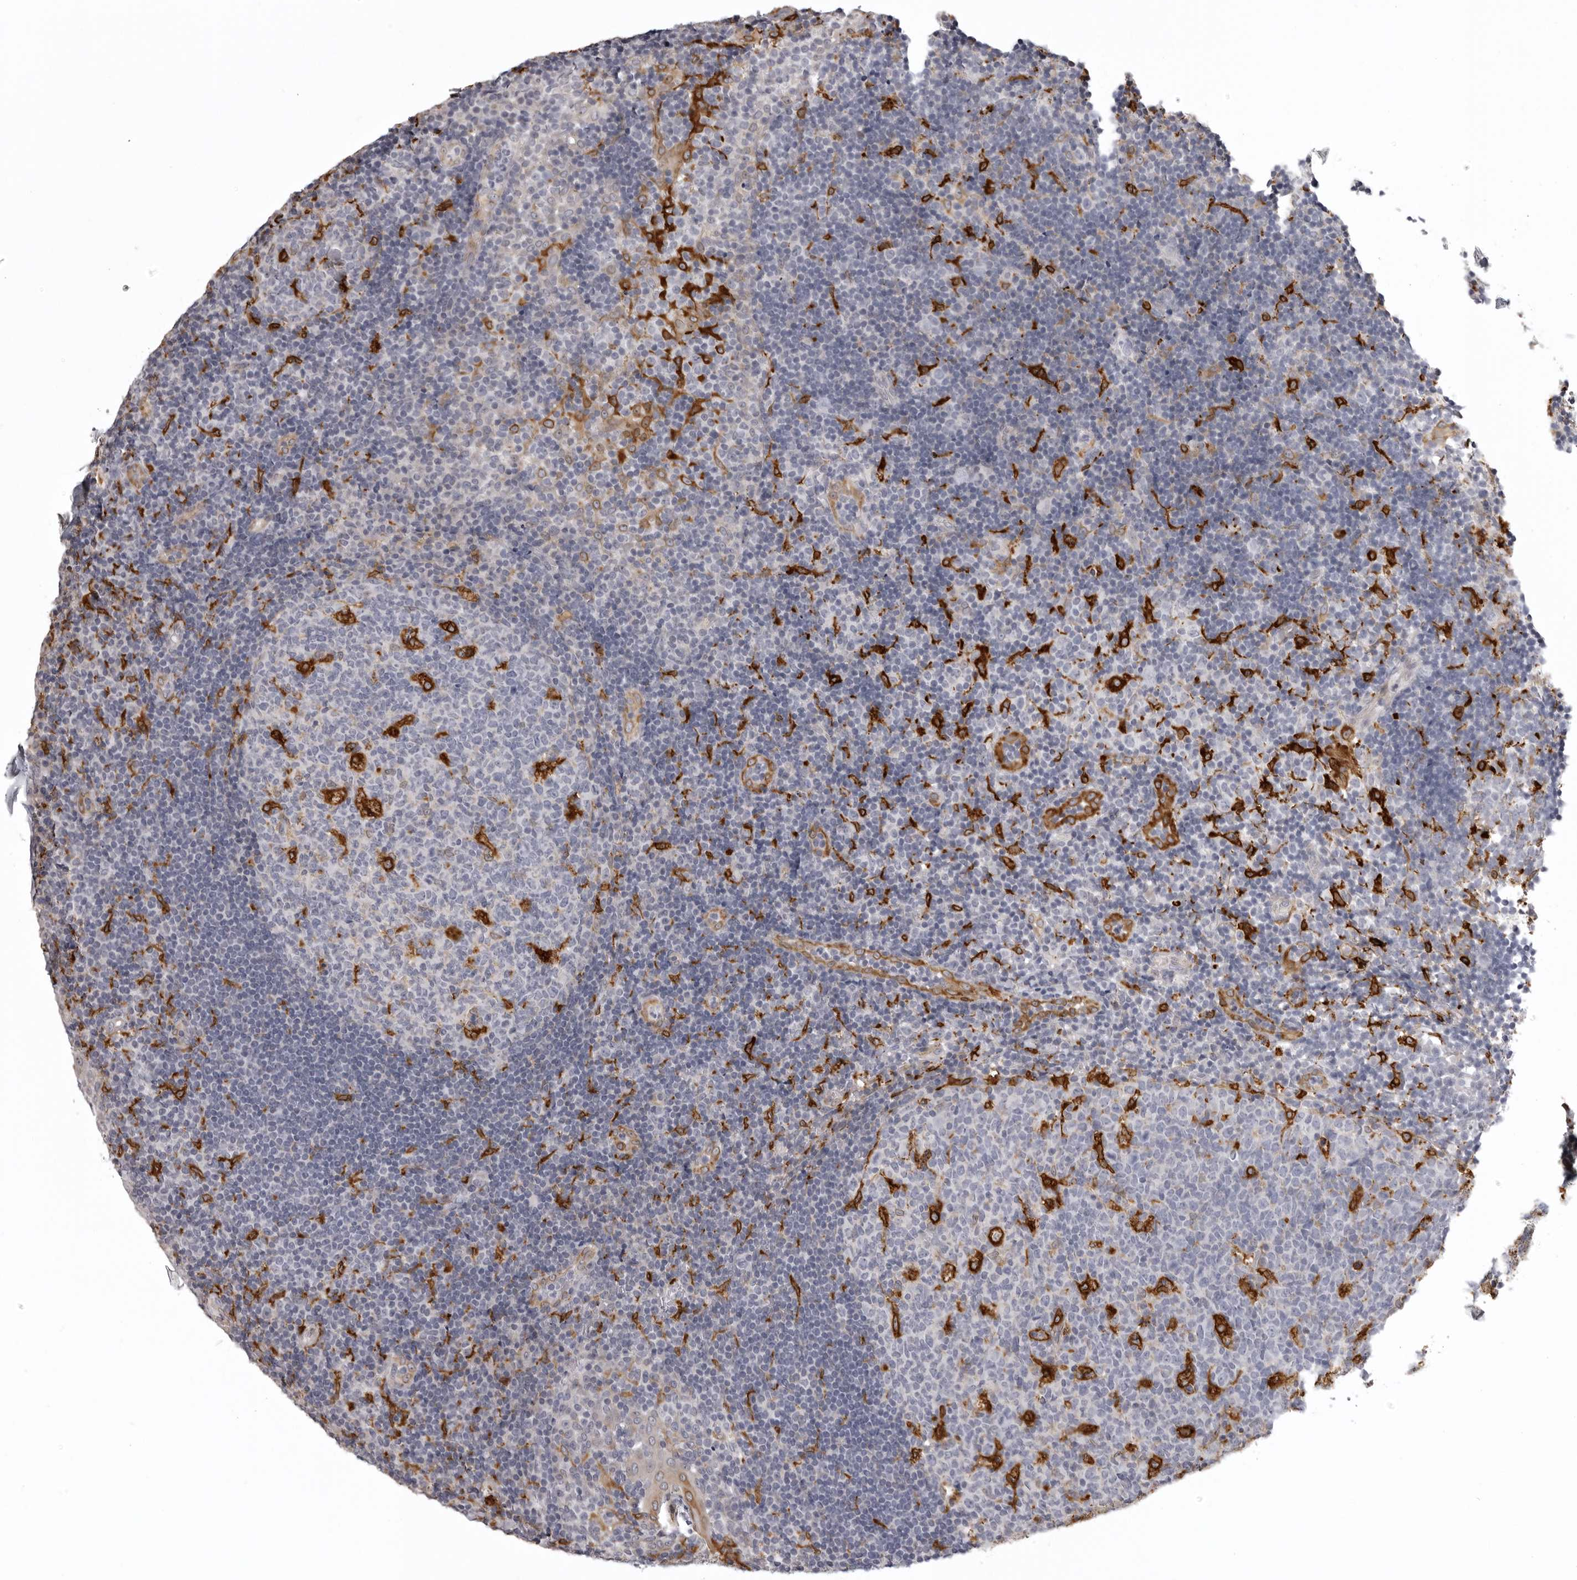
{"staining": {"intensity": "strong", "quantity": "<25%", "location": "cytoplasmic/membranous"}, "tissue": "tonsil", "cell_type": "Germinal center cells", "image_type": "normal", "snomed": [{"axis": "morphology", "description": "Normal tissue, NOS"}, {"axis": "topography", "description": "Tonsil"}], "caption": "IHC of normal tonsil shows medium levels of strong cytoplasmic/membranous positivity in about <25% of germinal center cells. (DAB (3,3'-diaminobenzidine) IHC with brightfield microscopy, high magnification).", "gene": "NCEH1", "patient": {"sex": "female", "age": 40}}